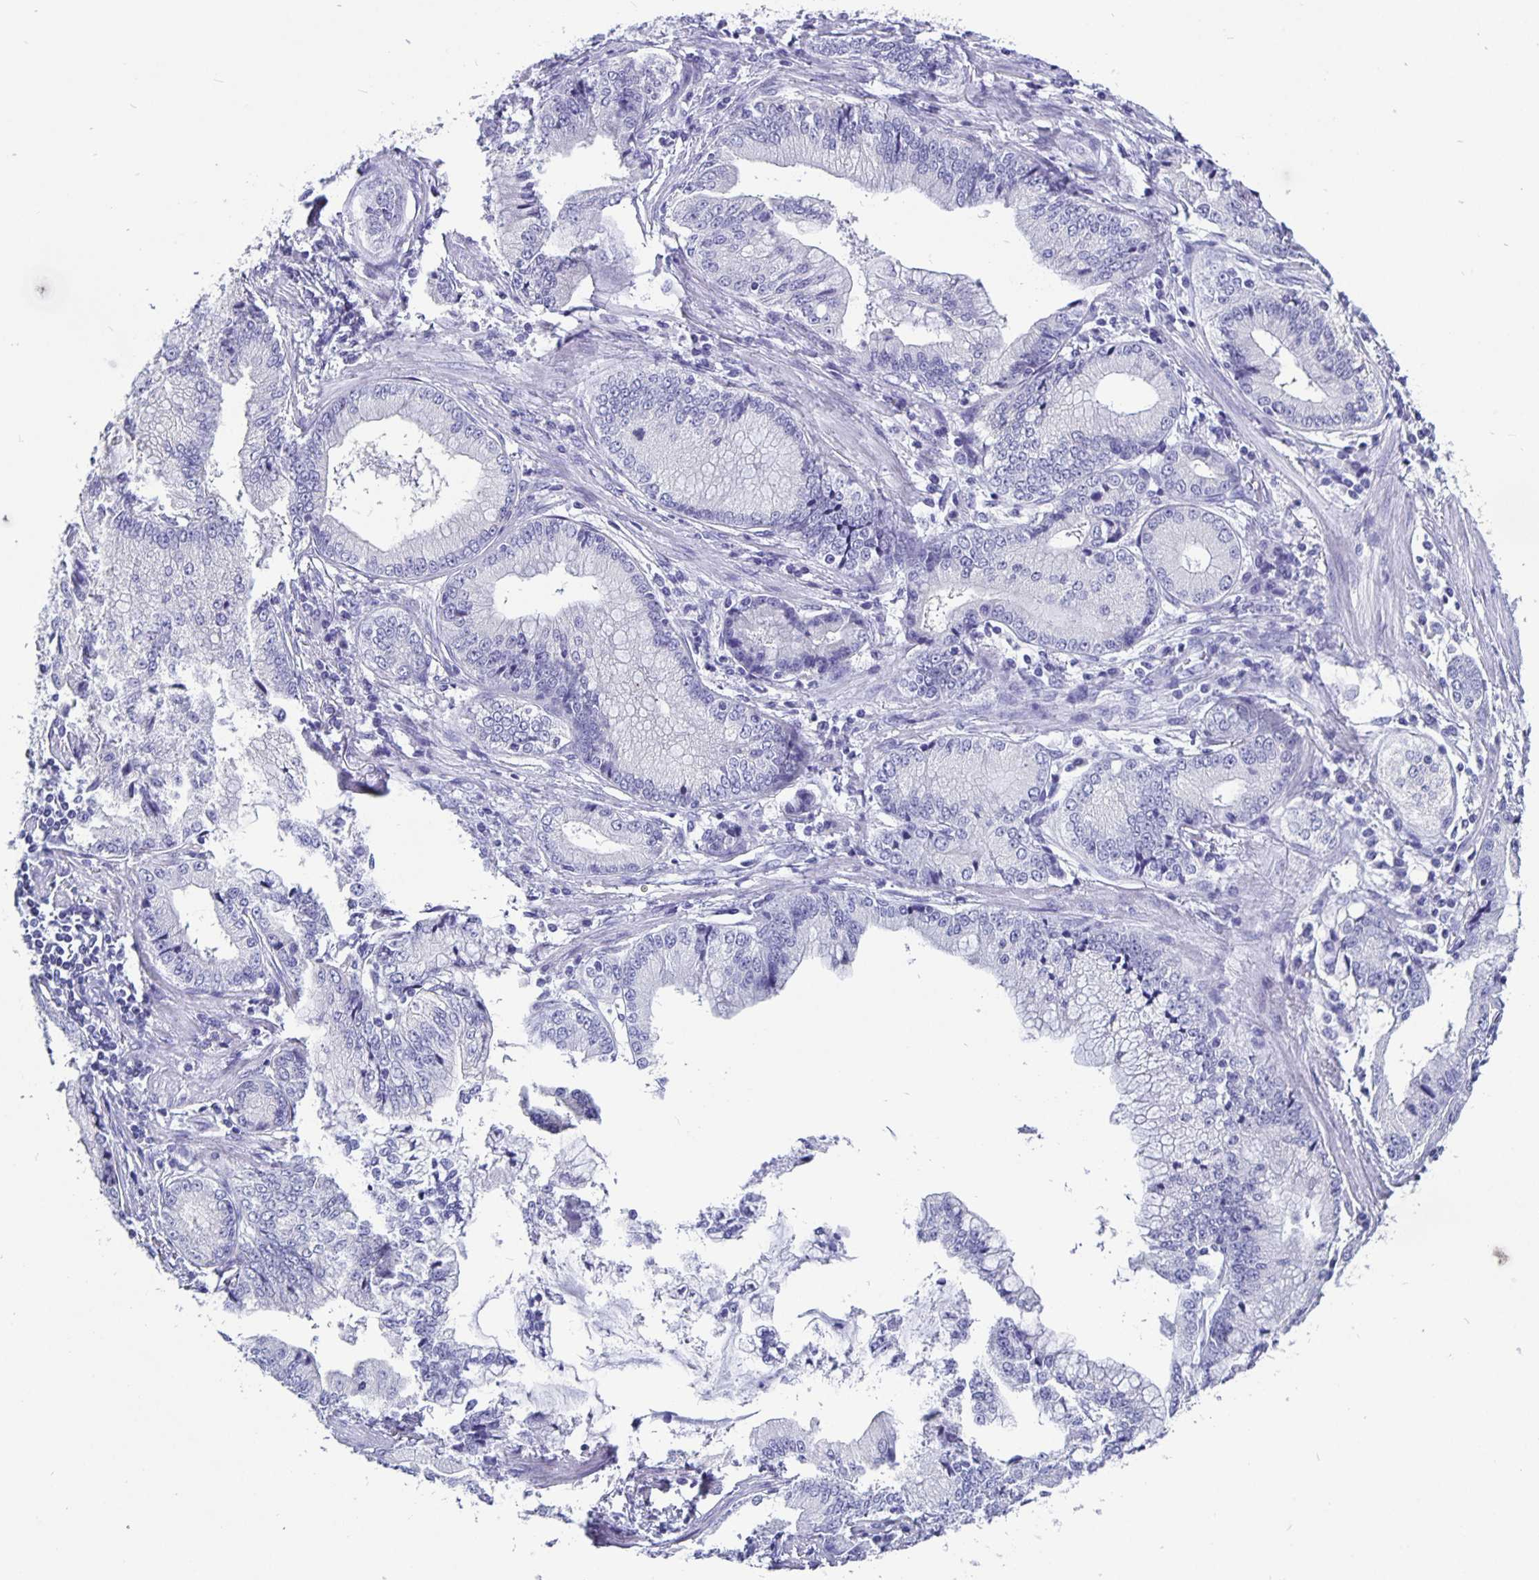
{"staining": {"intensity": "negative", "quantity": "none", "location": "none"}, "tissue": "stomach cancer", "cell_type": "Tumor cells", "image_type": "cancer", "snomed": [{"axis": "morphology", "description": "Adenocarcinoma, NOS"}, {"axis": "topography", "description": "Stomach, upper"}], "caption": "Immunohistochemistry of stomach cancer (adenocarcinoma) demonstrates no expression in tumor cells. The staining was performed using DAB (3,3'-diaminobenzidine) to visualize the protein expression in brown, while the nuclei were stained in blue with hematoxylin (Magnification: 20x).", "gene": "ODF3B", "patient": {"sex": "female", "age": 74}}